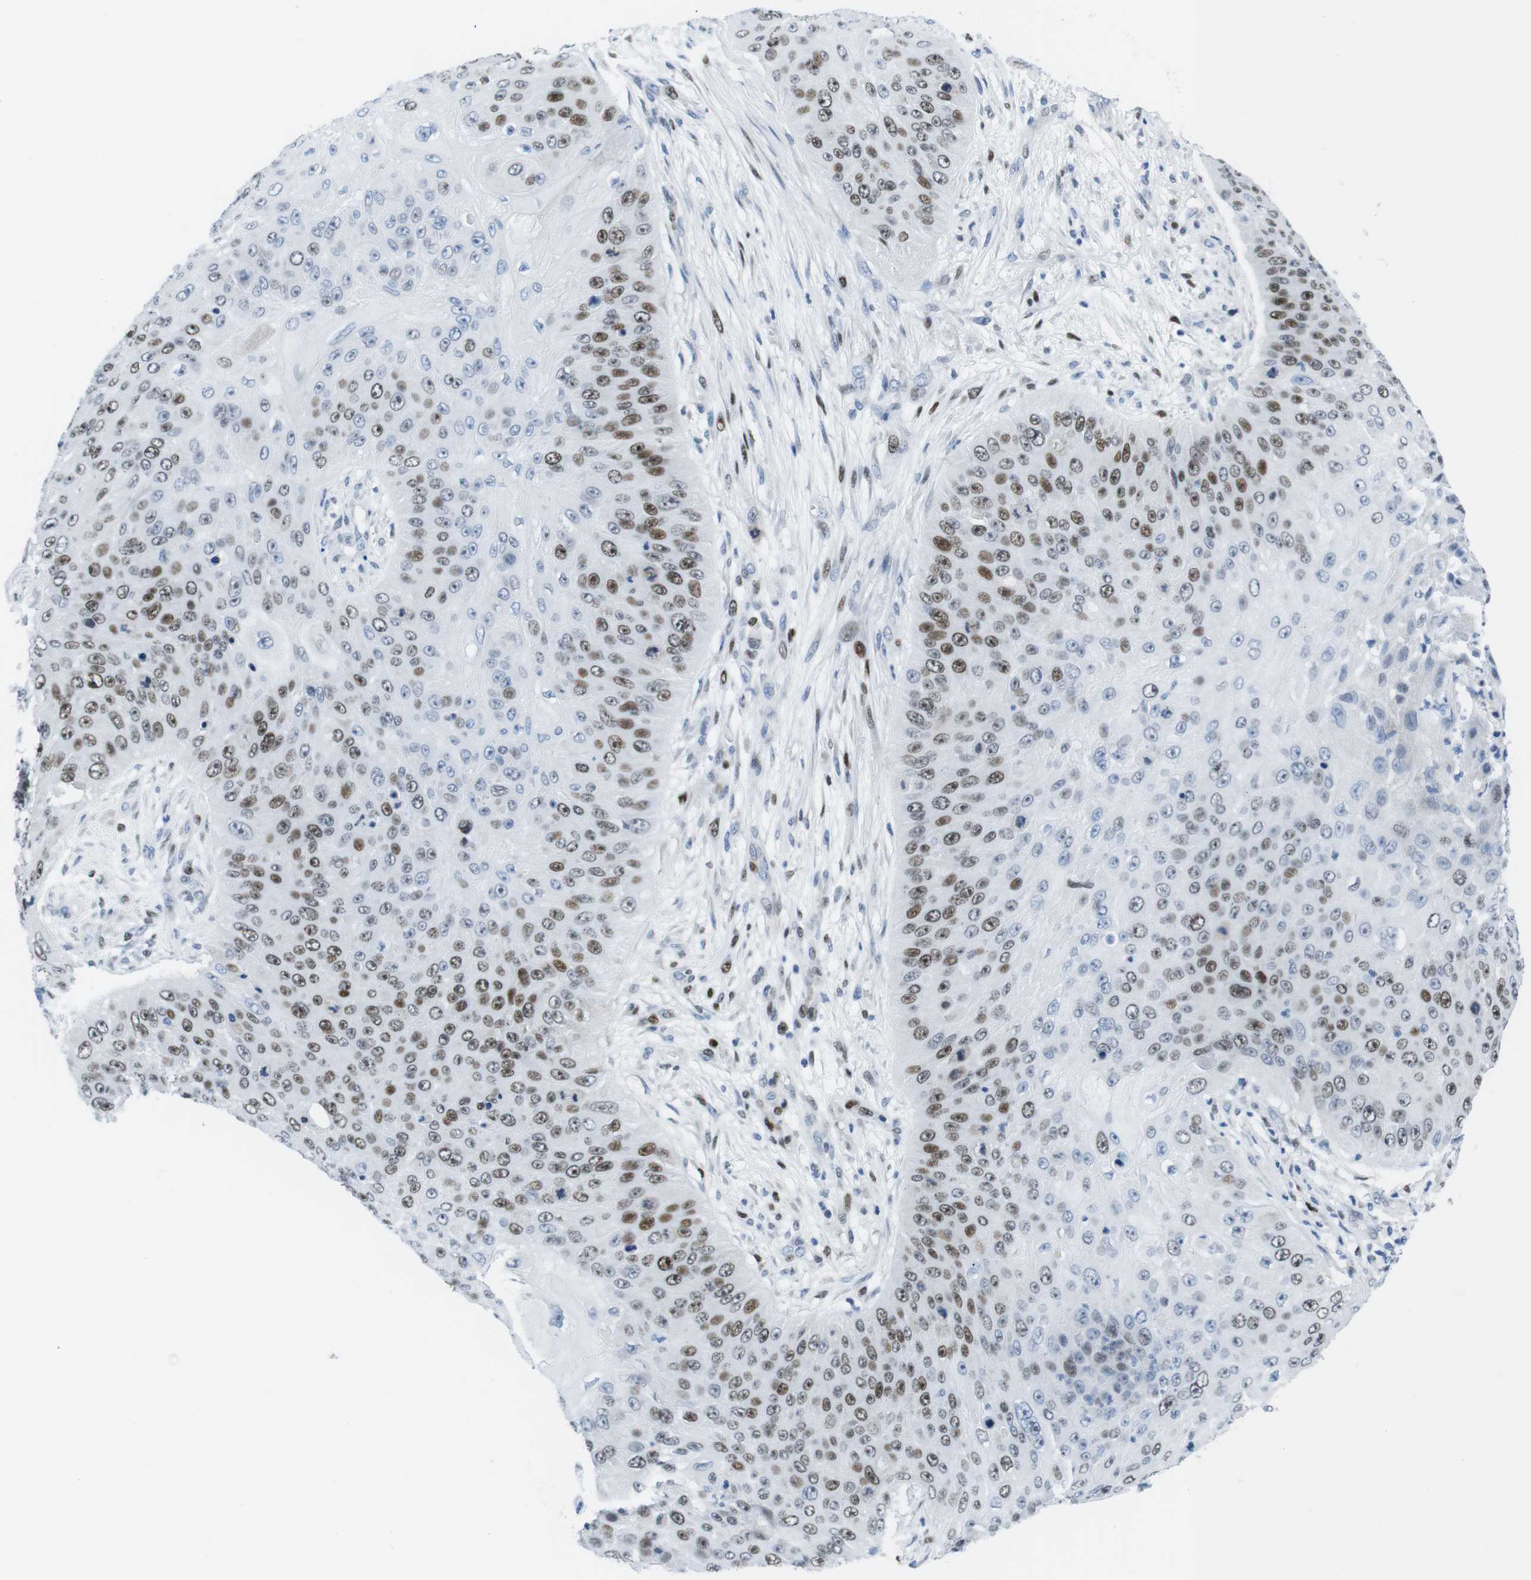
{"staining": {"intensity": "moderate", "quantity": ">75%", "location": "nuclear"}, "tissue": "skin cancer", "cell_type": "Tumor cells", "image_type": "cancer", "snomed": [{"axis": "morphology", "description": "Squamous cell carcinoma, NOS"}, {"axis": "topography", "description": "Skin"}], "caption": "Protein expression by IHC shows moderate nuclear expression in approximately >75% of tumor cells in squamous cell carcinoma (skin). Using DAB (brown) and hematoxylin (blue) stains, captured at high magnification using brightfield microscopy.", "gene": "CHAF1A", "patient": {"sex": "female", "age": 80}}